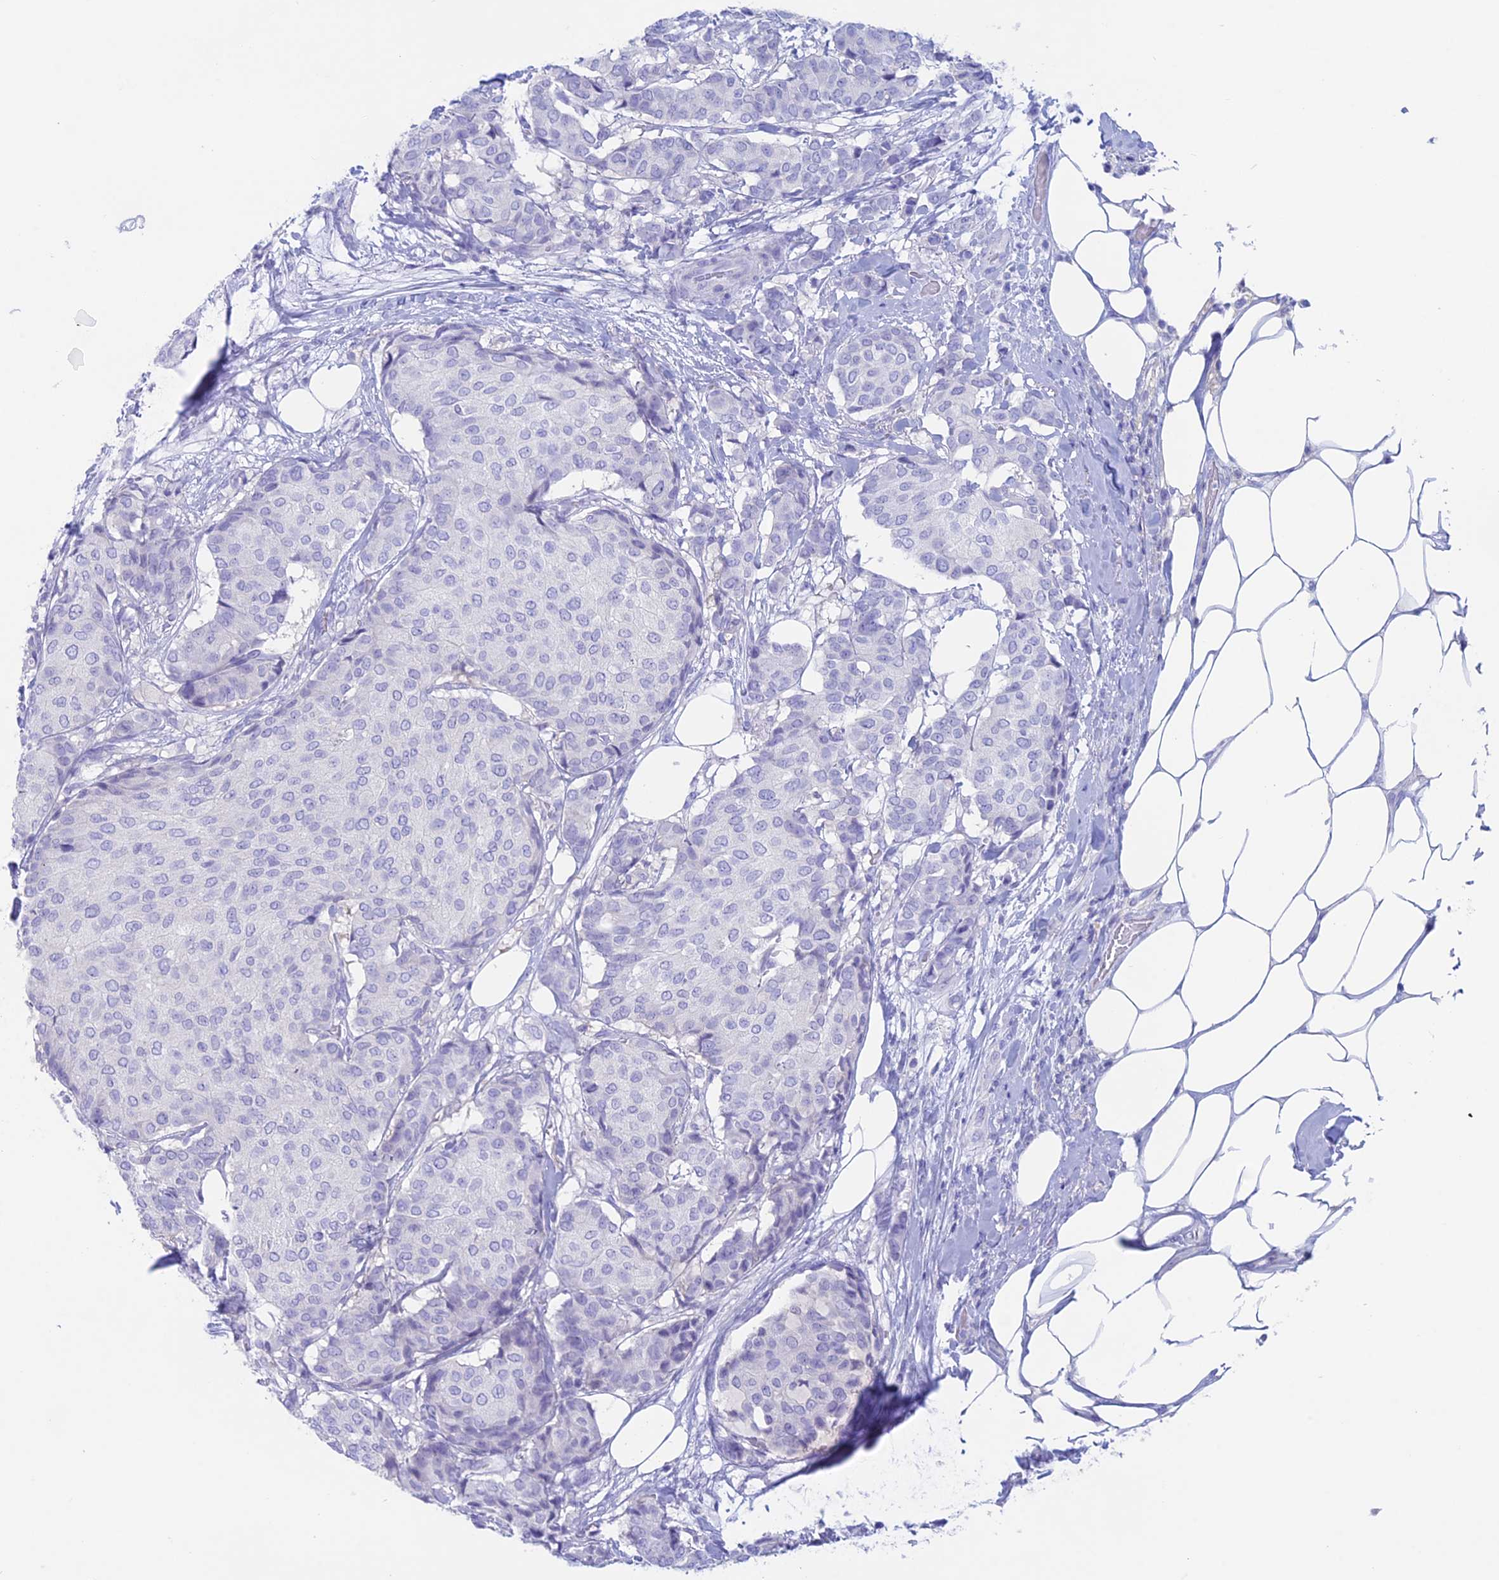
{"staining": {"intensity": "negative", "quantity": "none", "location": "none"}, "tissue": "breast cancer", "cell_type": "Tumor cells", "image_type": "cancer", "snomed": [{"axis": "morphology", "description": "Duct carcinoma"}, {"axis": "topography", "description": "Breast"}], "caption": "DAB (3,3'-diaminobenzidine) immunohistochemical staining of human breast cancer (invasive ductal carcinoma) reveals no significant expression in tumor cells. (DAB IHC visualized using brightfield microscopy, high magnification).", "gene": "RP1", "patient": {"sex": "female", "age": 75}}